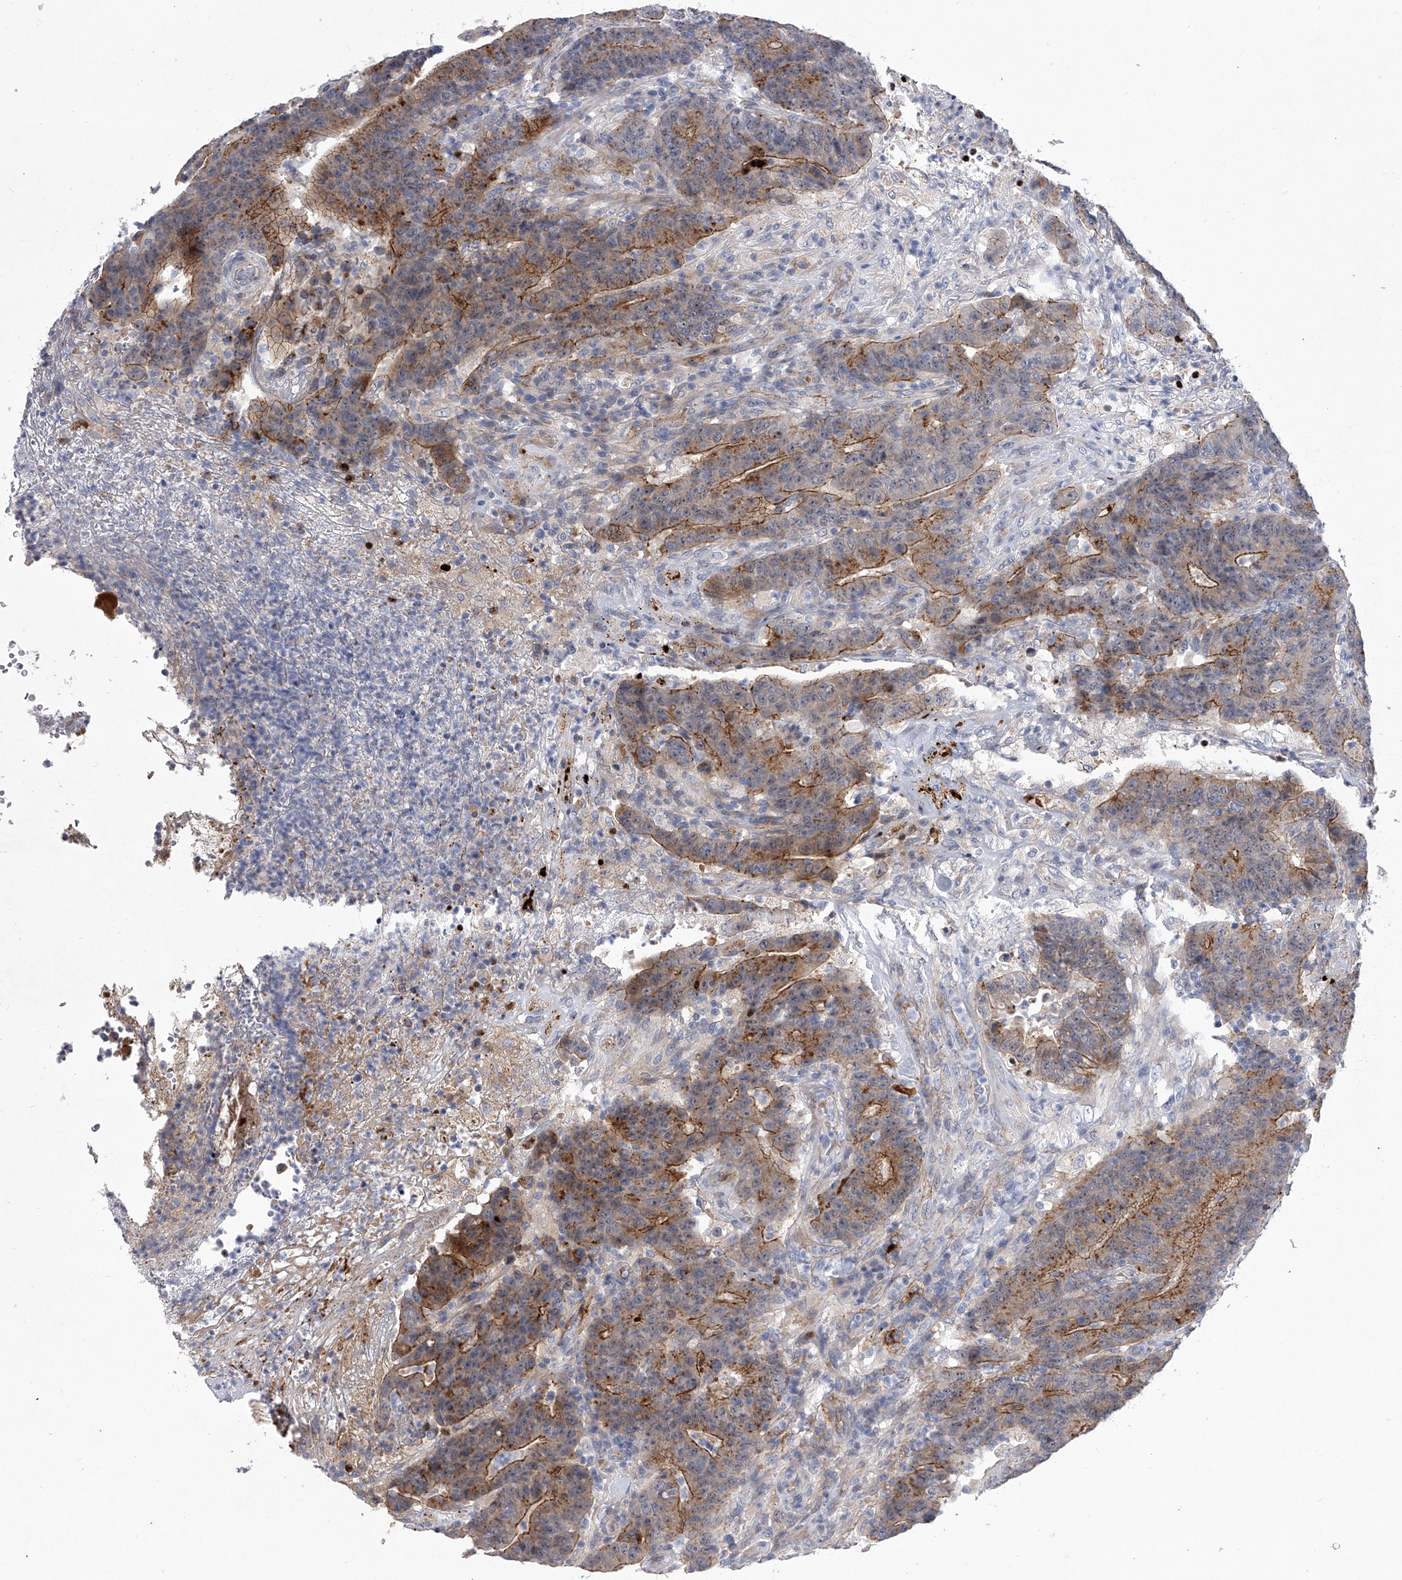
{"staining": {"intensity": "moderate", "quantity": ">75%", "location": "cytoplasmic/membranous"}, "tissue": "colorectal cancer", "cell_type": "Tumor cells", "image_type": "cancer", "snomed": [{"axis": "morphology", "description": "Normal tissue, NOS"}, {"axis": "morphology", "description": "Adenocarcinoma, NOS"}, {"axis": "topography", "description": "Colon"}], "caption": "IHC image of neoplastic tissue: human colorectal adenocarcinoma stained using immunohistochemistry (IHC) displays medium levels of moderate protein expression localized specifically in the cytoplasmic/membranous of tumor cells, appearing as a cytoplasmic/membranous brown color.", "gene": "MINDY4", "patient": {"sex": "female", "age": 75}}